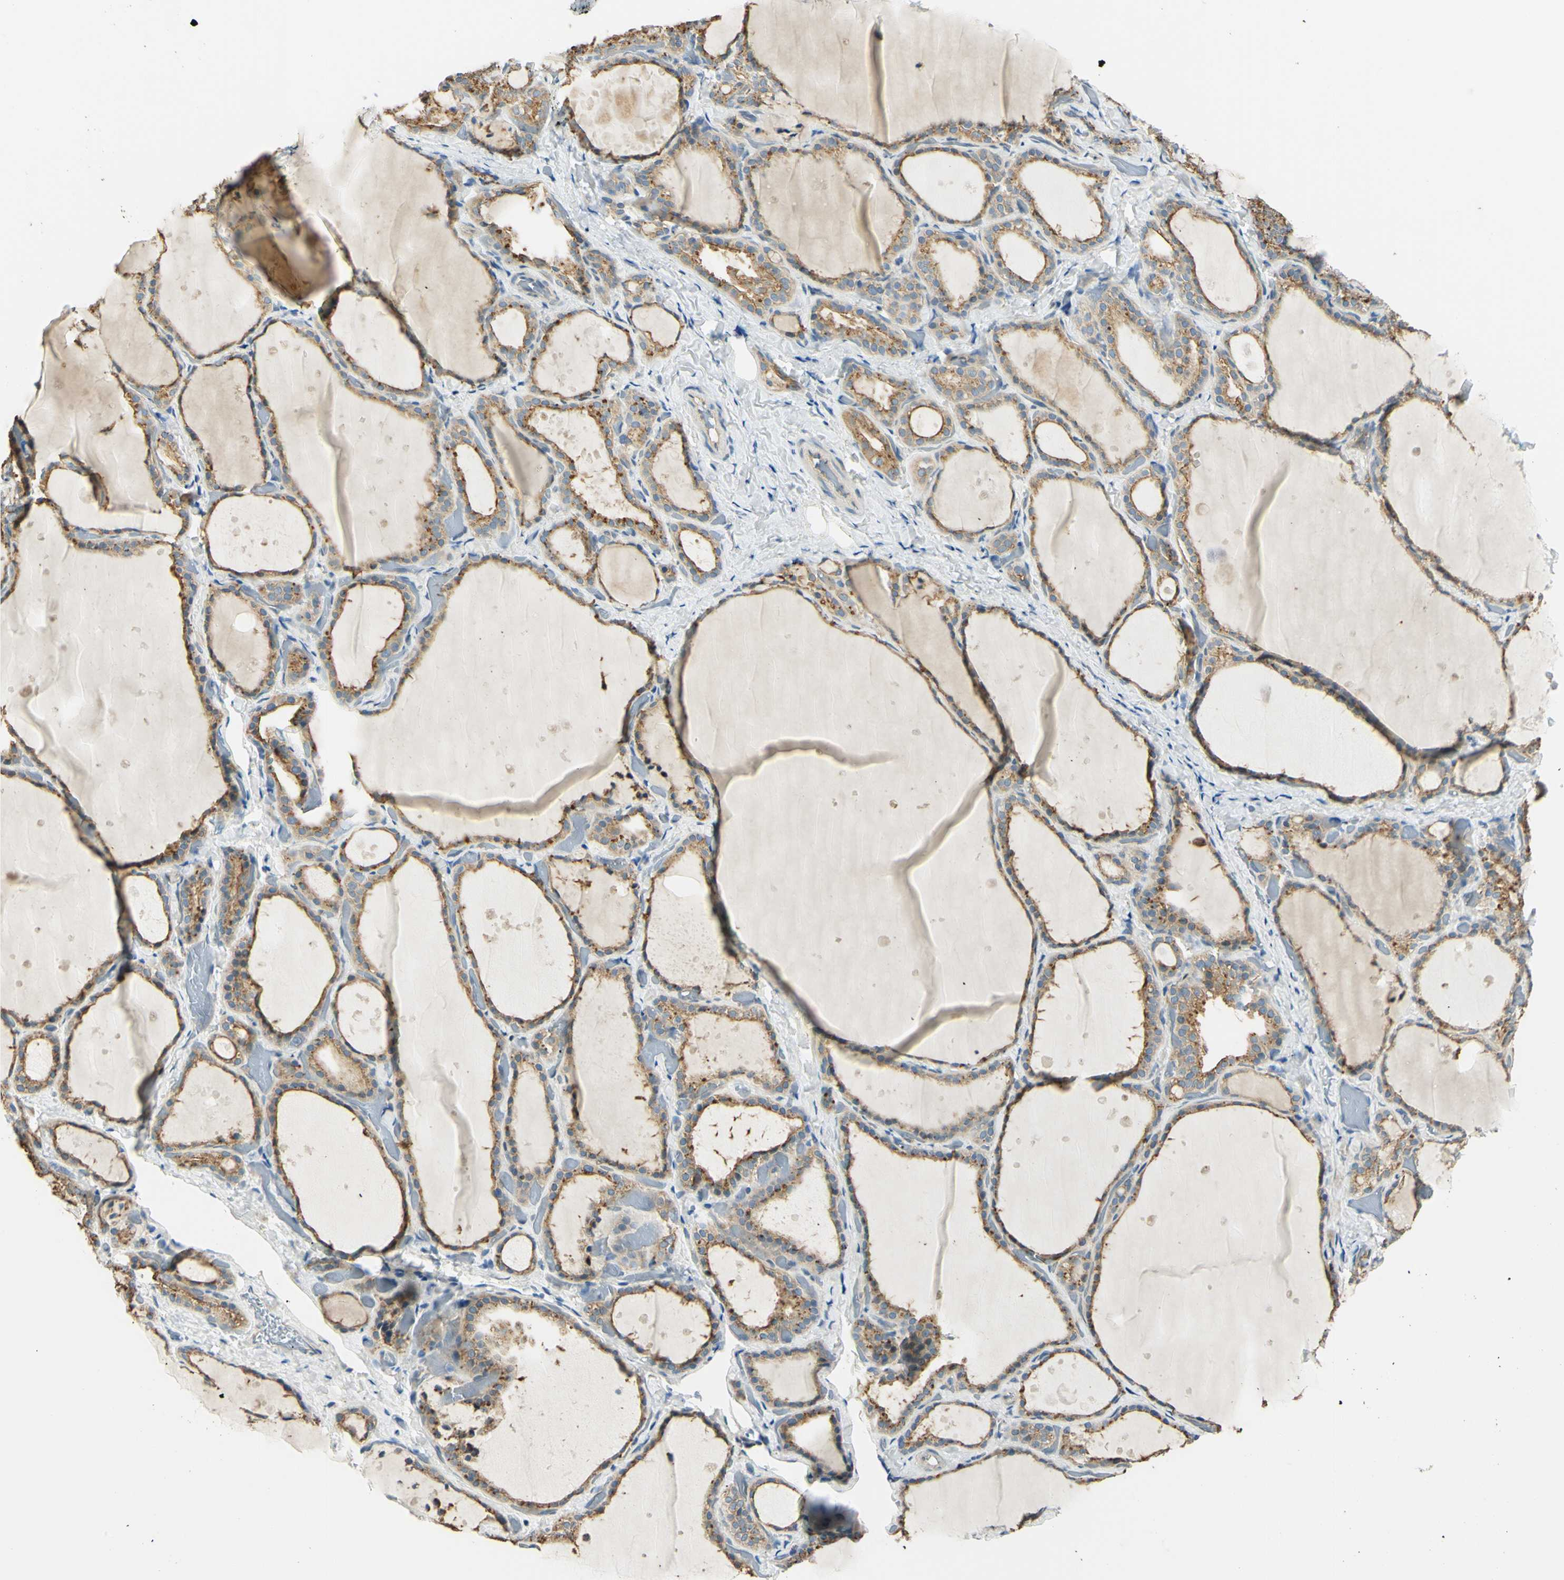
{"staining": {"intensity": "moderate", "quantity": ">75%", "location": "cytoplasmic/membranous"}, "tissue": "thyroid gland", "cell_type": "Glandular cells", "image_type": "normal", "snomed": [{"axis": "morphology", "description": "Normal tissue, NOS"}, {"axis": "topography", "description": "Thyroid gland"}], "caption": "IHC (DAB) staining of unremarkable human thyroid gland shows moderate cytoplasmic/membranous protein staining in about >75% of glandular cells.", "gene": "LAMA3", "patient": {"sex": "female", "age": 44}}